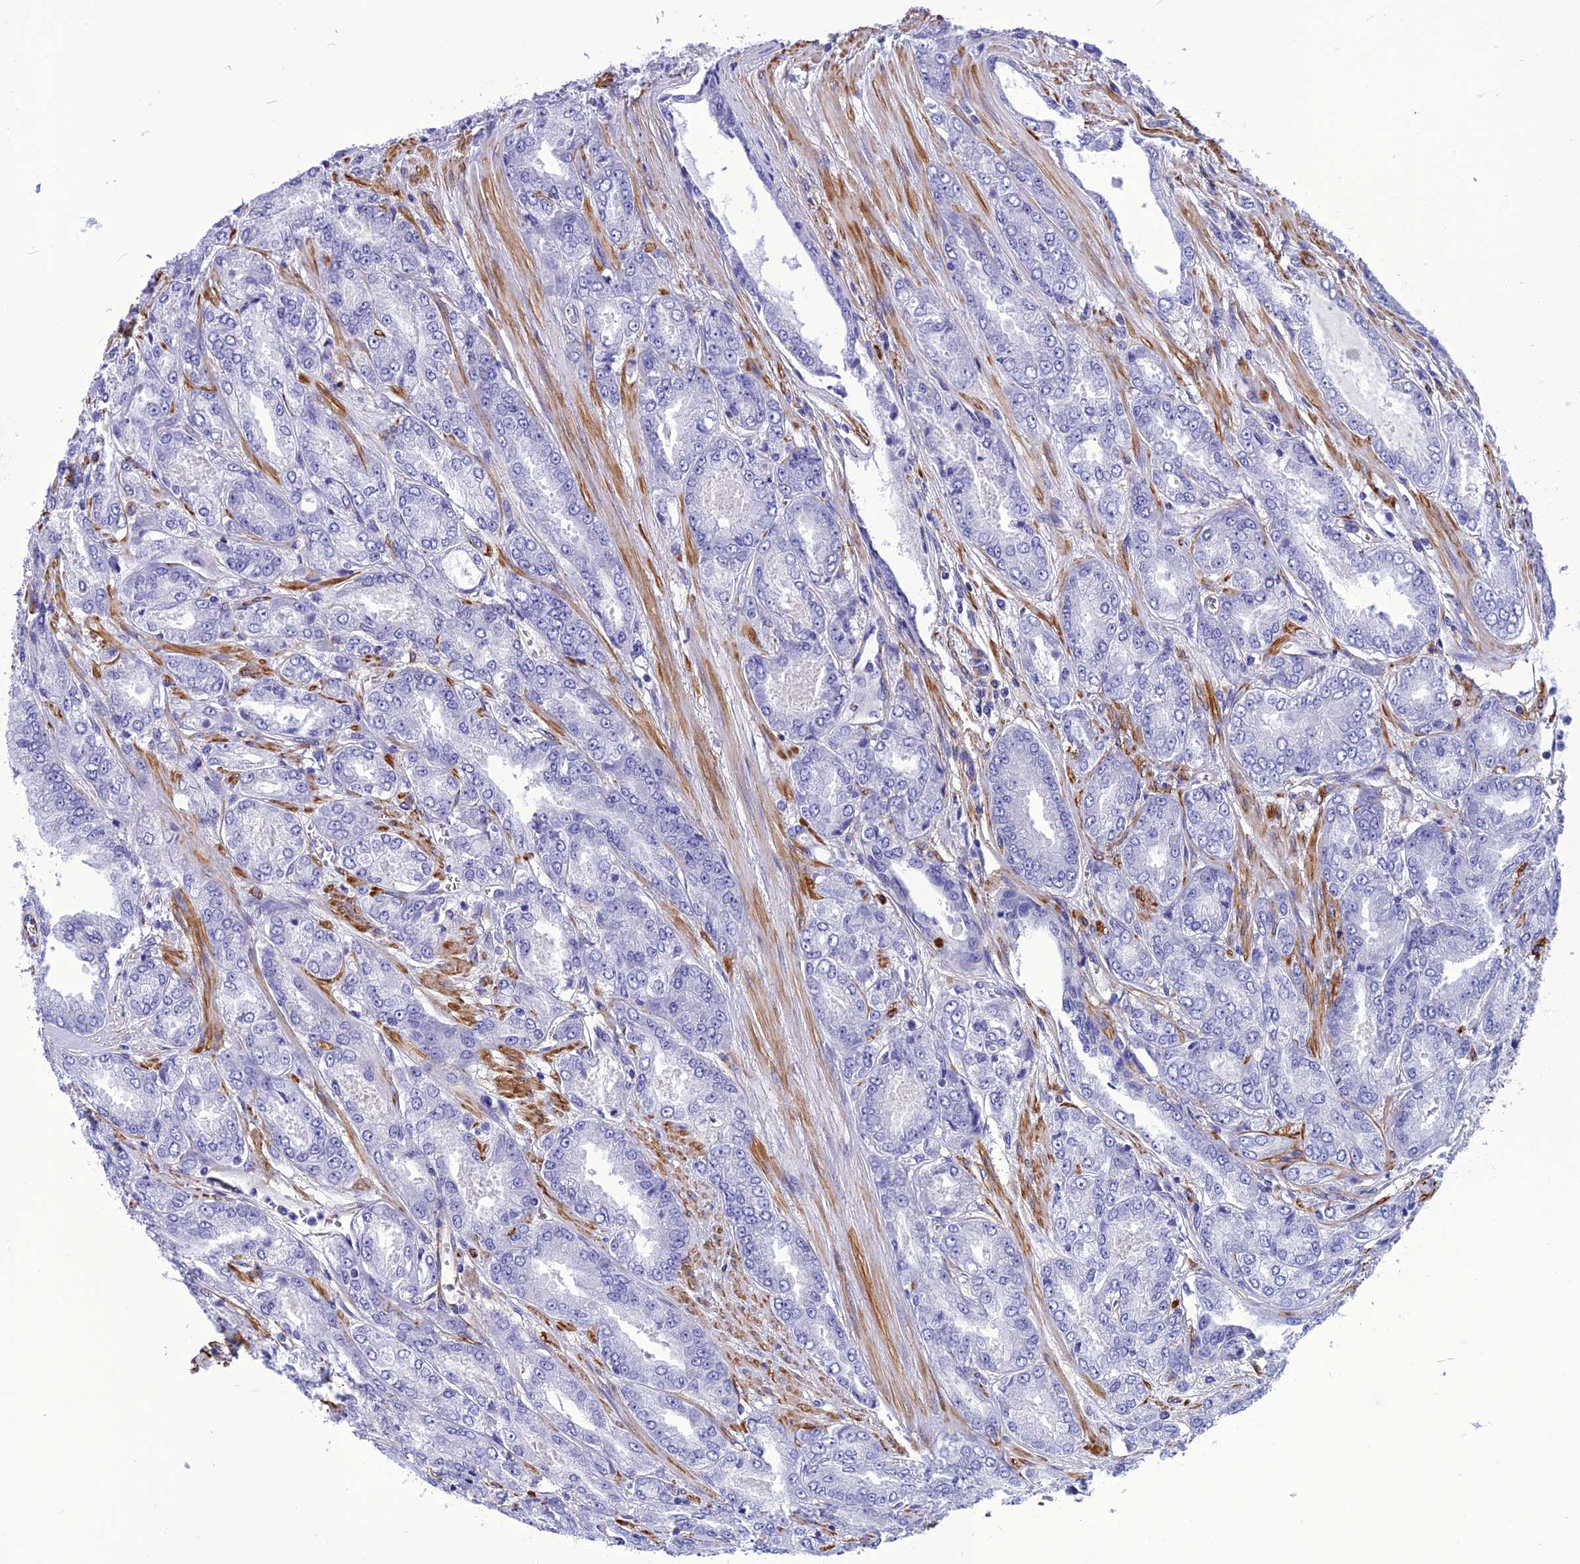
{"staining": {"intensity": "negative", "quantity": "none", "location": "none"}, "tissue": "prostate cancer", "cell_type": "Tumor cells", "image_type": "cancer", "snomed": [{"axis": "morphology", "description": "Adenocarcinoma, High grade"}, {"axis": "topography", "description": "Prostate"}], "caption": "The micrograph demonstrates no significant staining in tumor cells of prostate cancer (high-grade adenocarcinoma). Nuclei are stained in blue.", "gene": "NKD1", "patient": {"sex": "male", "age": 74}}